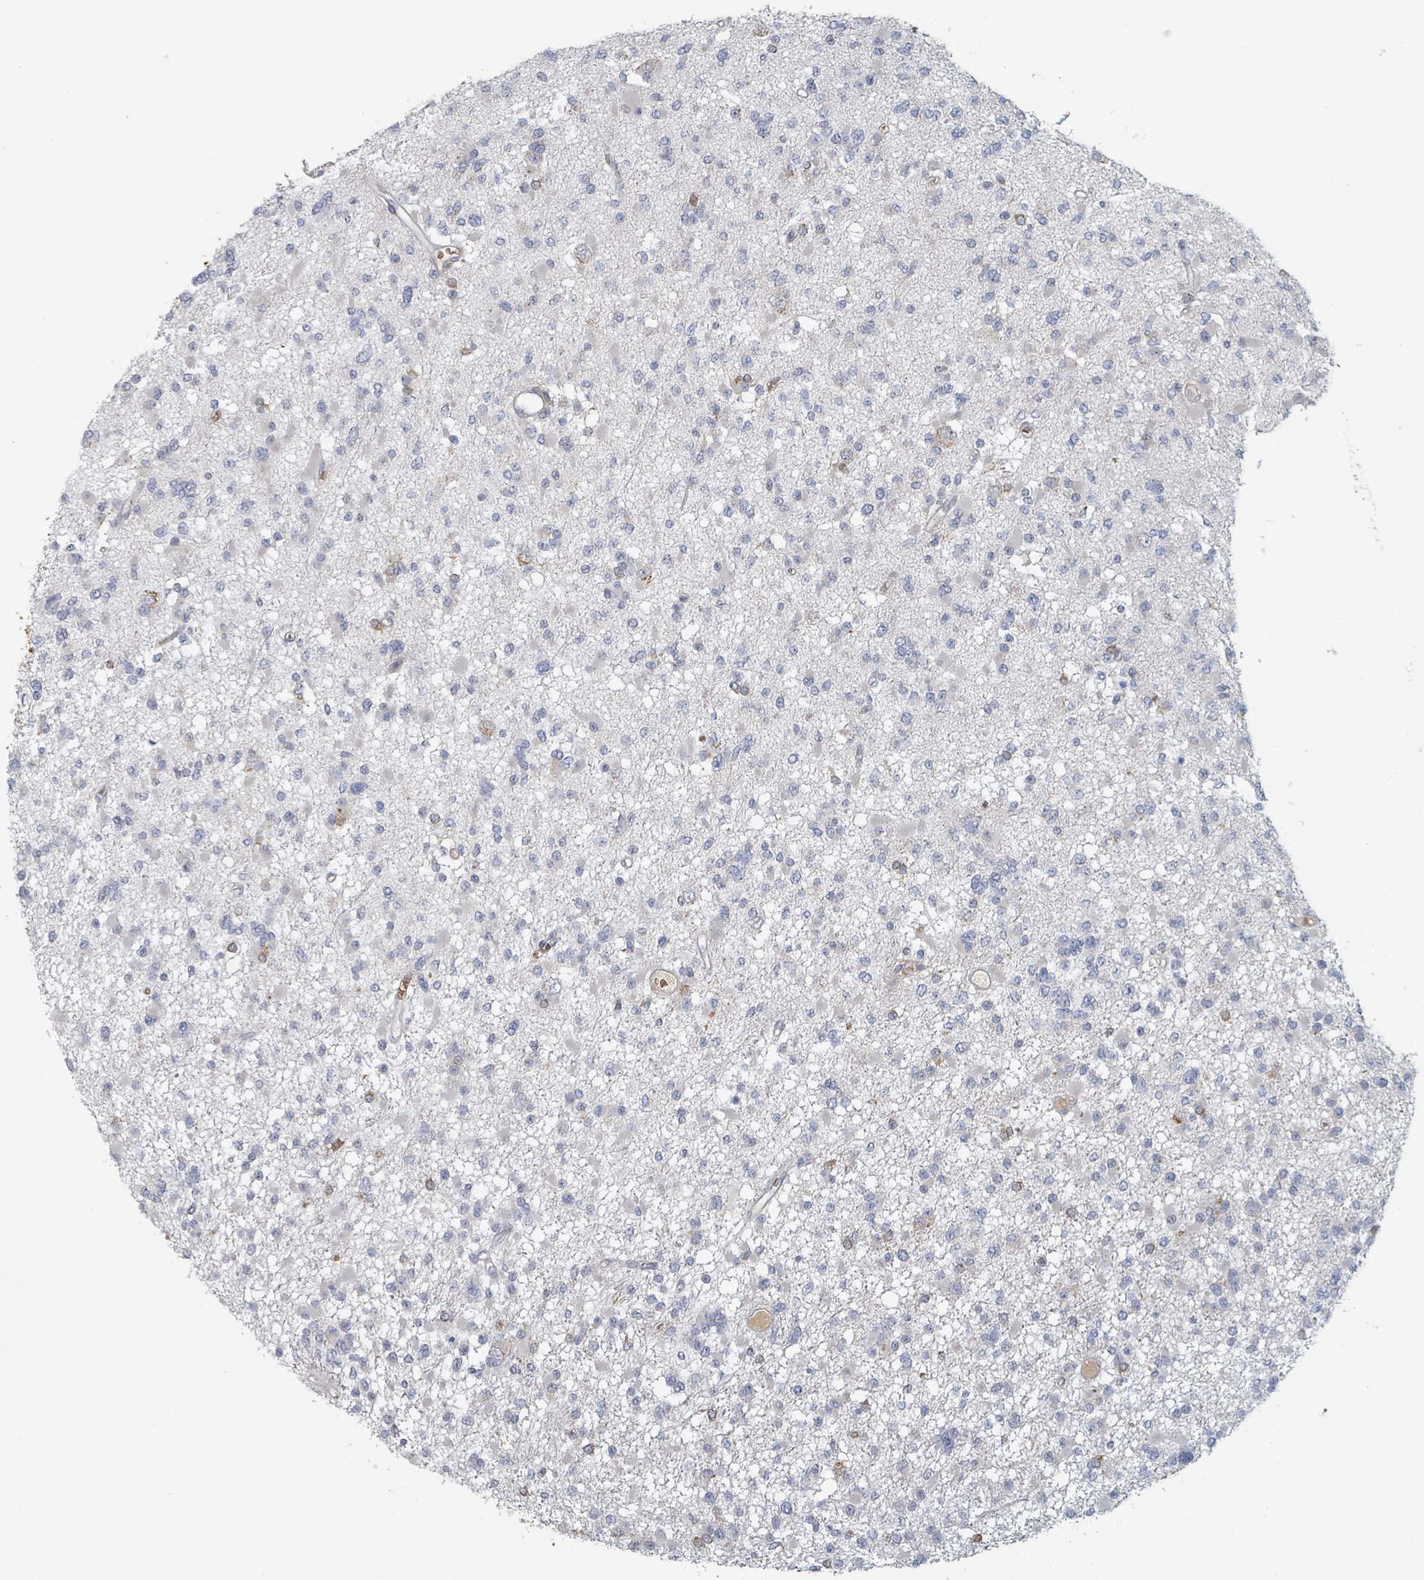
{"staining": {"intensity": "negative", "quantity": "none", "location": "none"}, "tissue": "glioma", "cell_type": "Tumor cells", "image_type": "cancer", "snomed": [{"axis": "morphology", "description": "Glioma, malignant, Low grade"}, {"axis": "topography", "description": "Brain"}], "caption": "IHC histopathology image of glioma stained for a protein (brown), which exhibits no staining in tumor cells. (Brightfield microscopy of DAB (3,3'-diaminobenzidine) immunohistochemistry (IHC) at high magnification).", "gene": "TRPC4AP", "patient": {"sex": "female", "age": 22}}